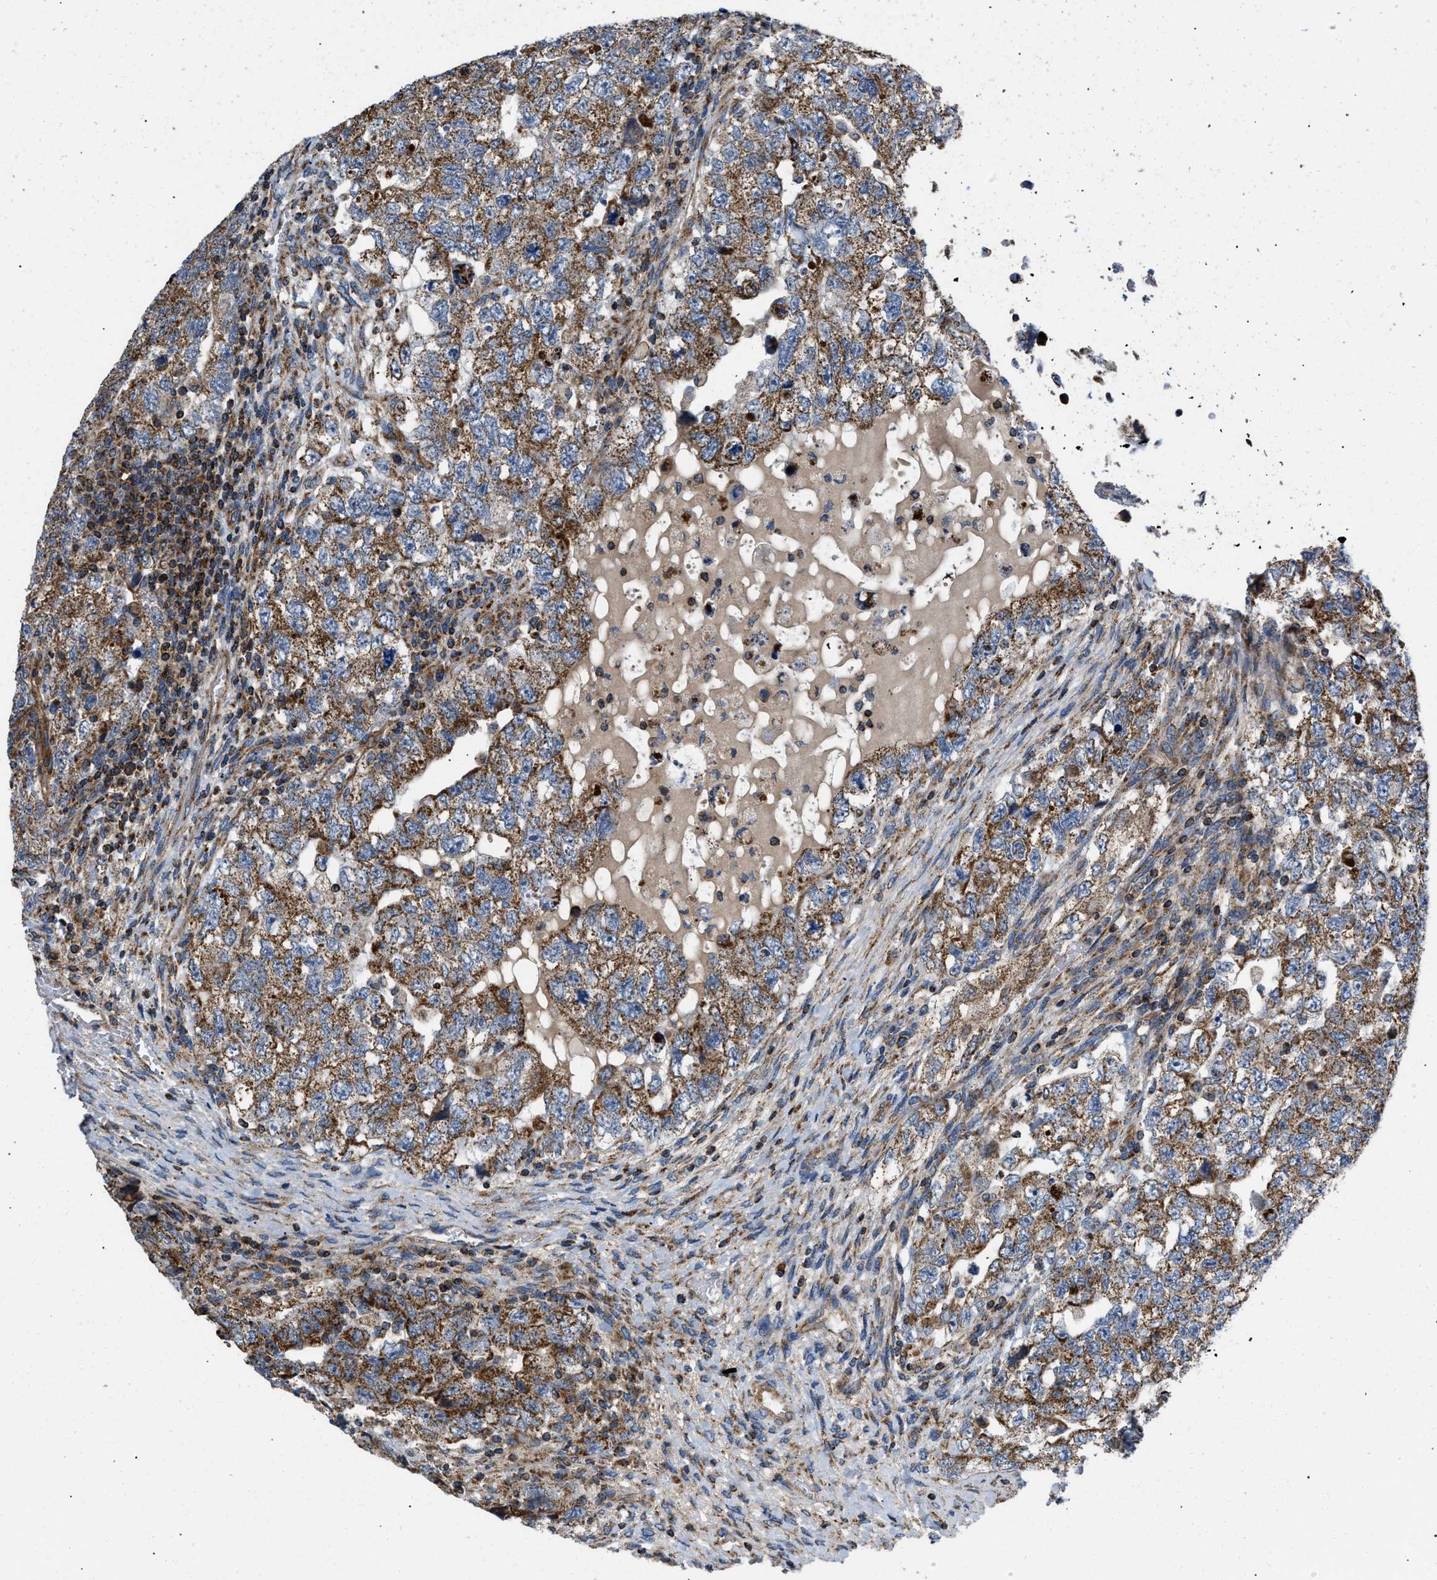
{"staining": {"intensity": "moderate", "quantity": ">75%", "location": "cytoplasmic/membranous"}, "tissue": "testis cancer", "cell_type": "Tumor cells", "image_type": "cancer", "snomed": [{"axis": "morphology", "description": "Carcinoma, Embryonal, NOS"}, {"axis": "topography", "description": "Testis"}], "caption": "Immunohistochemistry (IHC) photomicrograph of embryonal carcinoma (testis) stained for a protein (brown), which shows medium levels of moderate cytoplasmic/membranous positivity in approximately >75% of tumor cells.", "gene": "OPTN", "patient": {"sex": "male", "age": 36}}